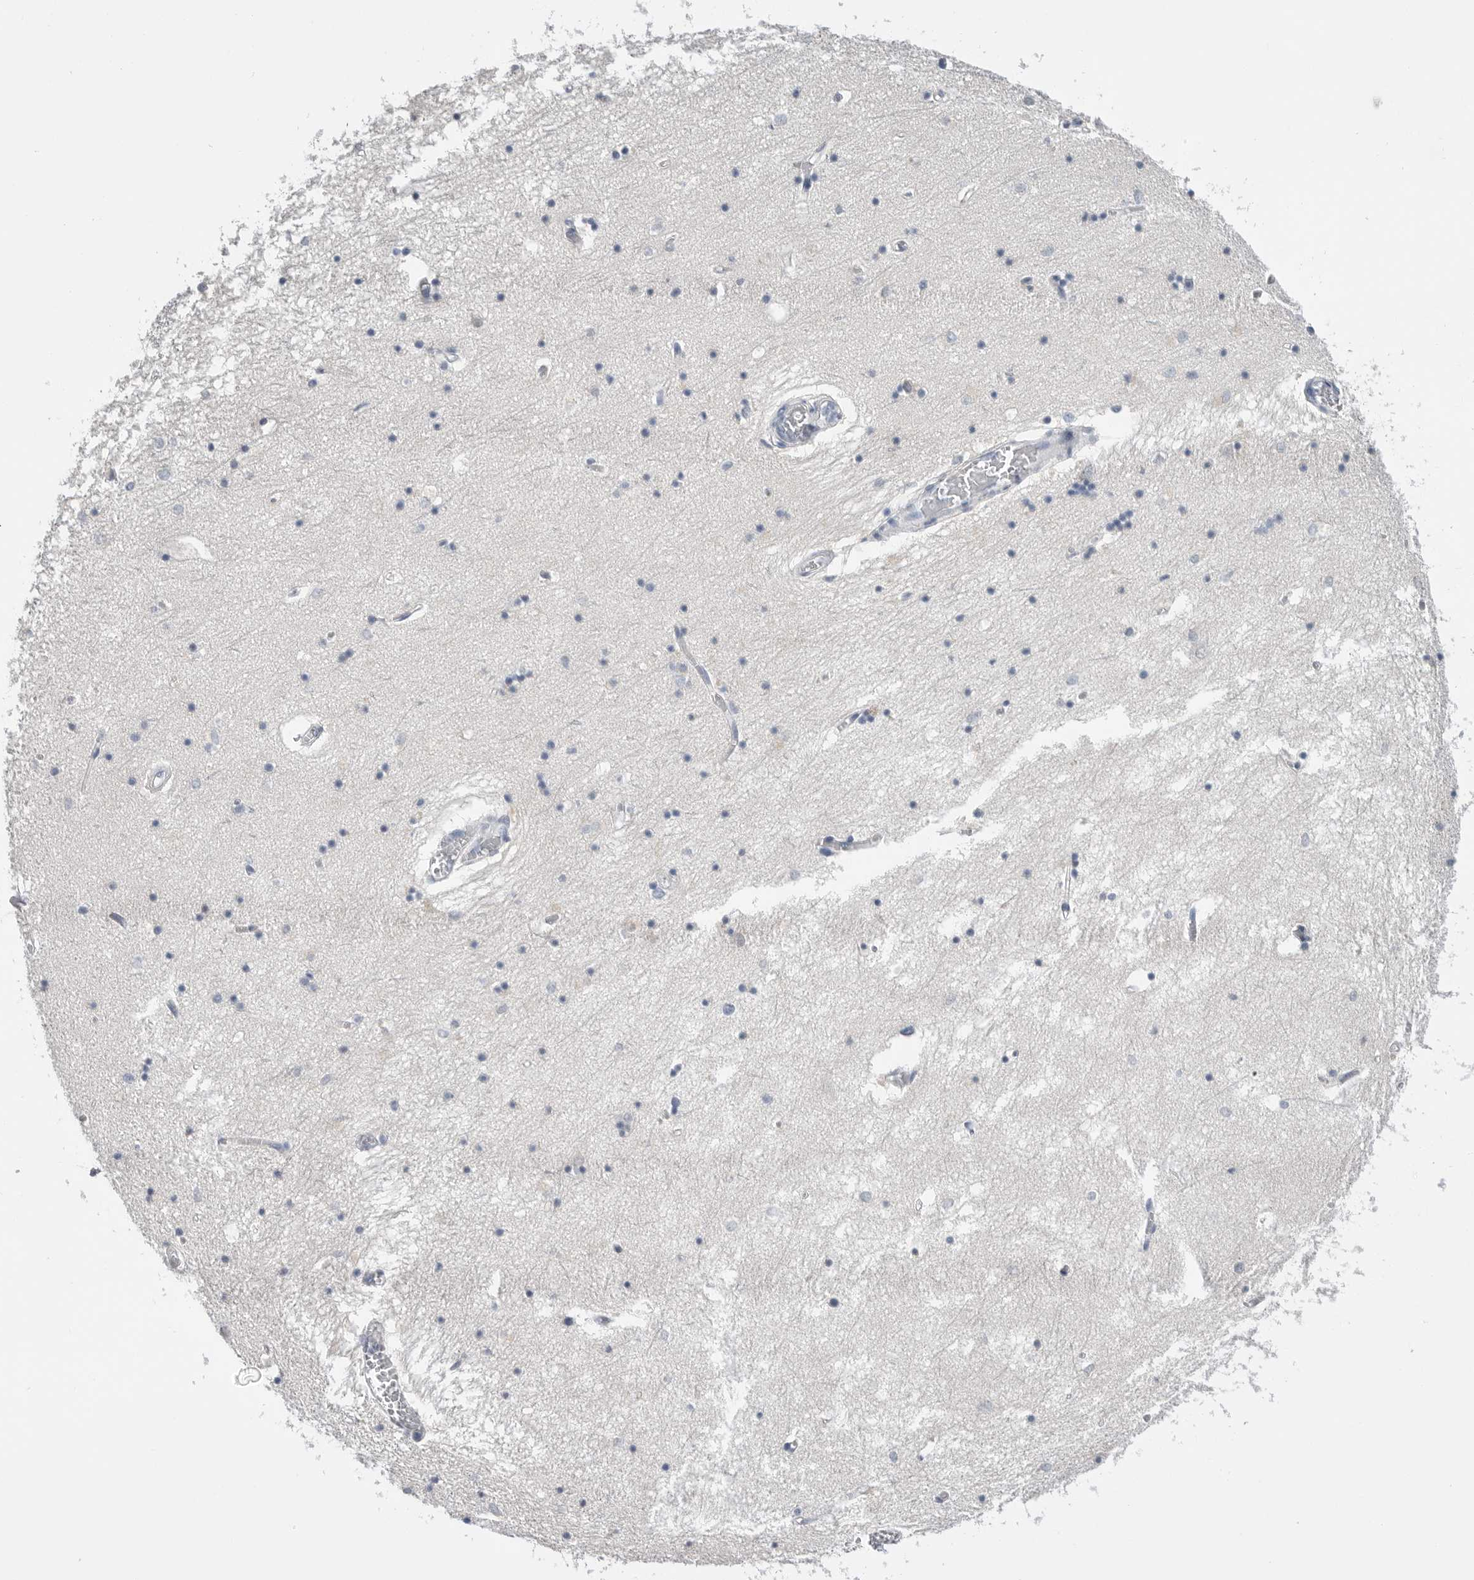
{"staining": {"intensity": "negative", "quantity": "none", "location": "none"}, "tissue": "hippocampus", "cell_type": "Glial cells", "image_type": "normal", "snomed": [{"axis": "morphology", "description": "Normal tissue, NOS"}, {"axis": "topography", "description": "Hippocampus"}], "caption": "High magnification brightfield microscopy of normal hippocampus stained with DAB (brown) and counterstained with hematoxylin (blue): glial cells show no significant expression. (Brightfield microscopy of DAB IHC at high magnification).", "gene": "FABP6", "patient": {"sex": "male", "age": 70}}